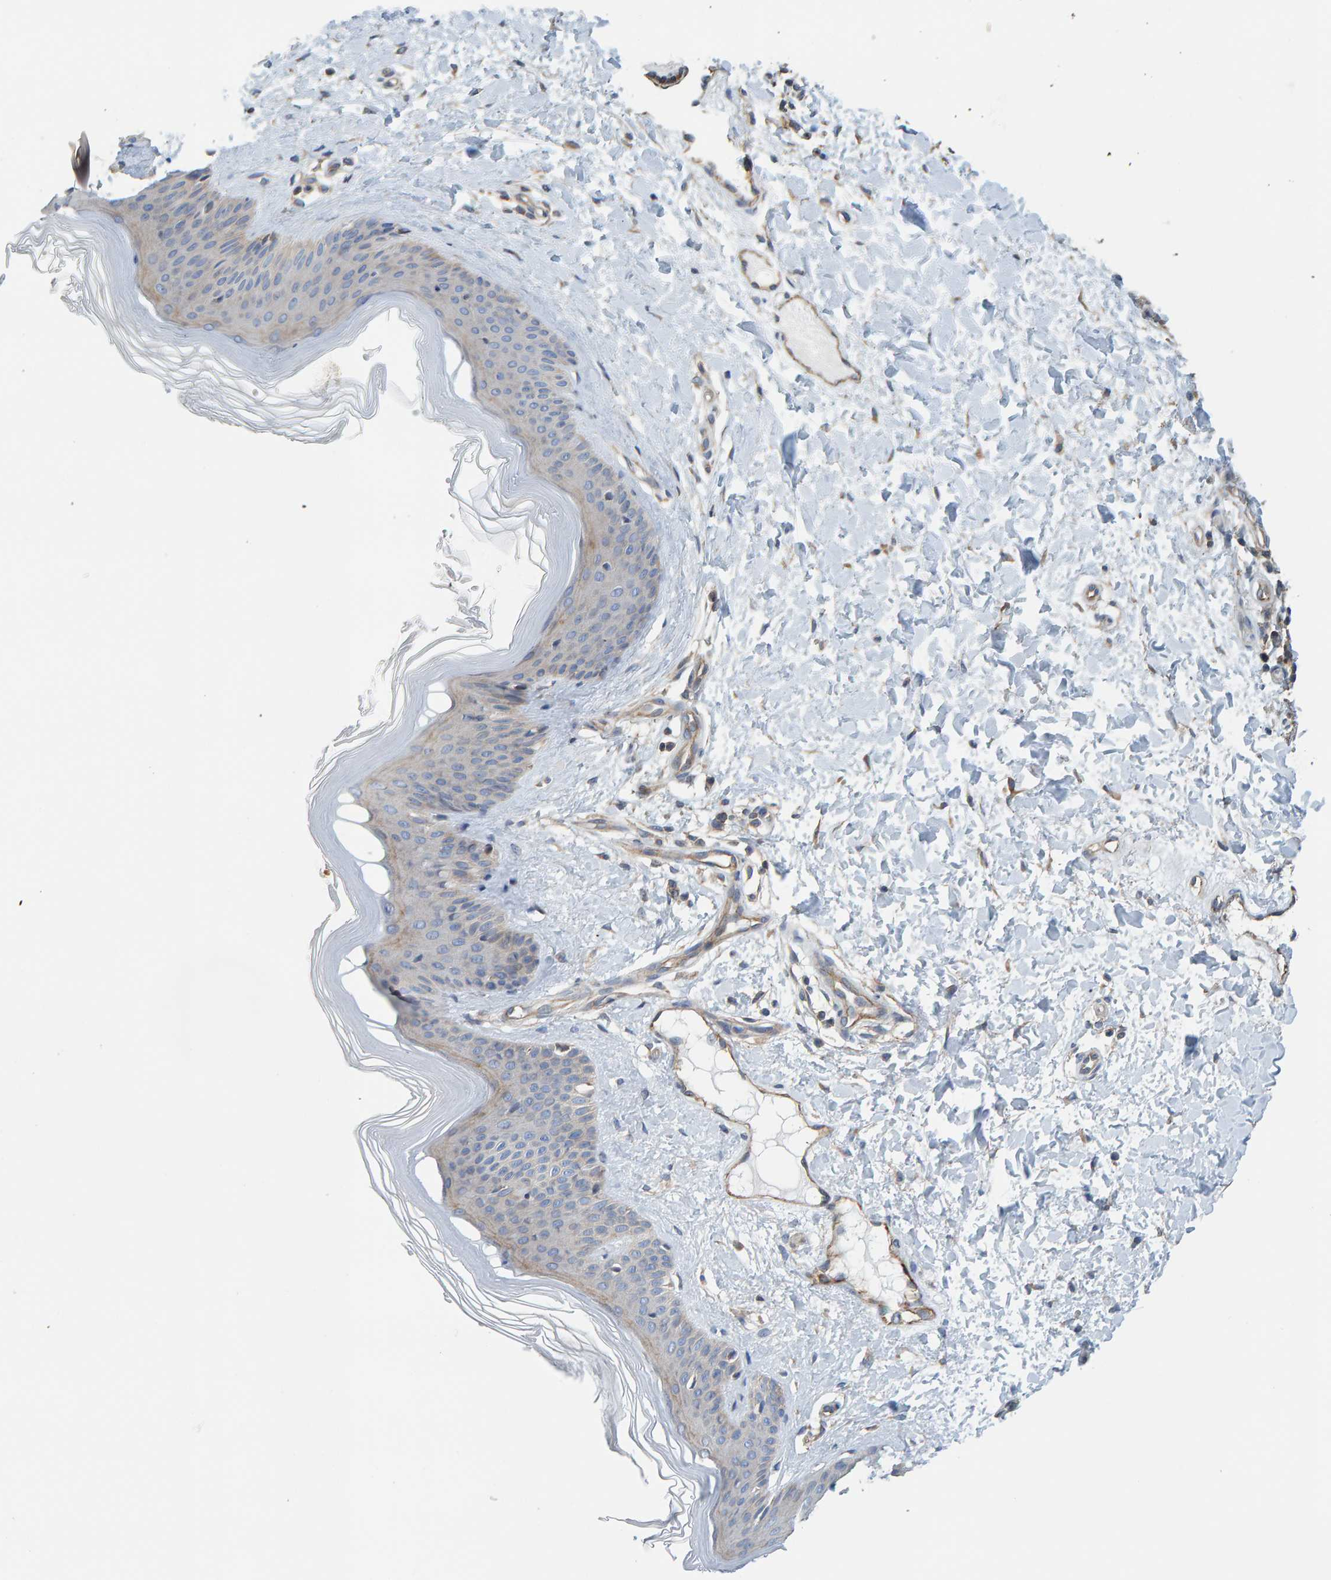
{"staining": {"intensity": "negative", "quantity": "none", "location": "none"}, "tissue": "skin", "cell_type": "Fibroblasts", "image_type": "normal", "snomed": [{"axis": "morphology", "description": "Normal tissue, NOS"}, {"axis": "morphology", "description": "Malignant melanoma, Metastatic site"}, {"axis": "topography", "description": "Skin"}], "caption": "Immunohistochemistry (IHC) histopathology image of normal human skin stained for a protein (brown), which exhibits no expression in fibroblasts.", "gene": "RGP1", "patient": {"sex": "male", "age": 41}}